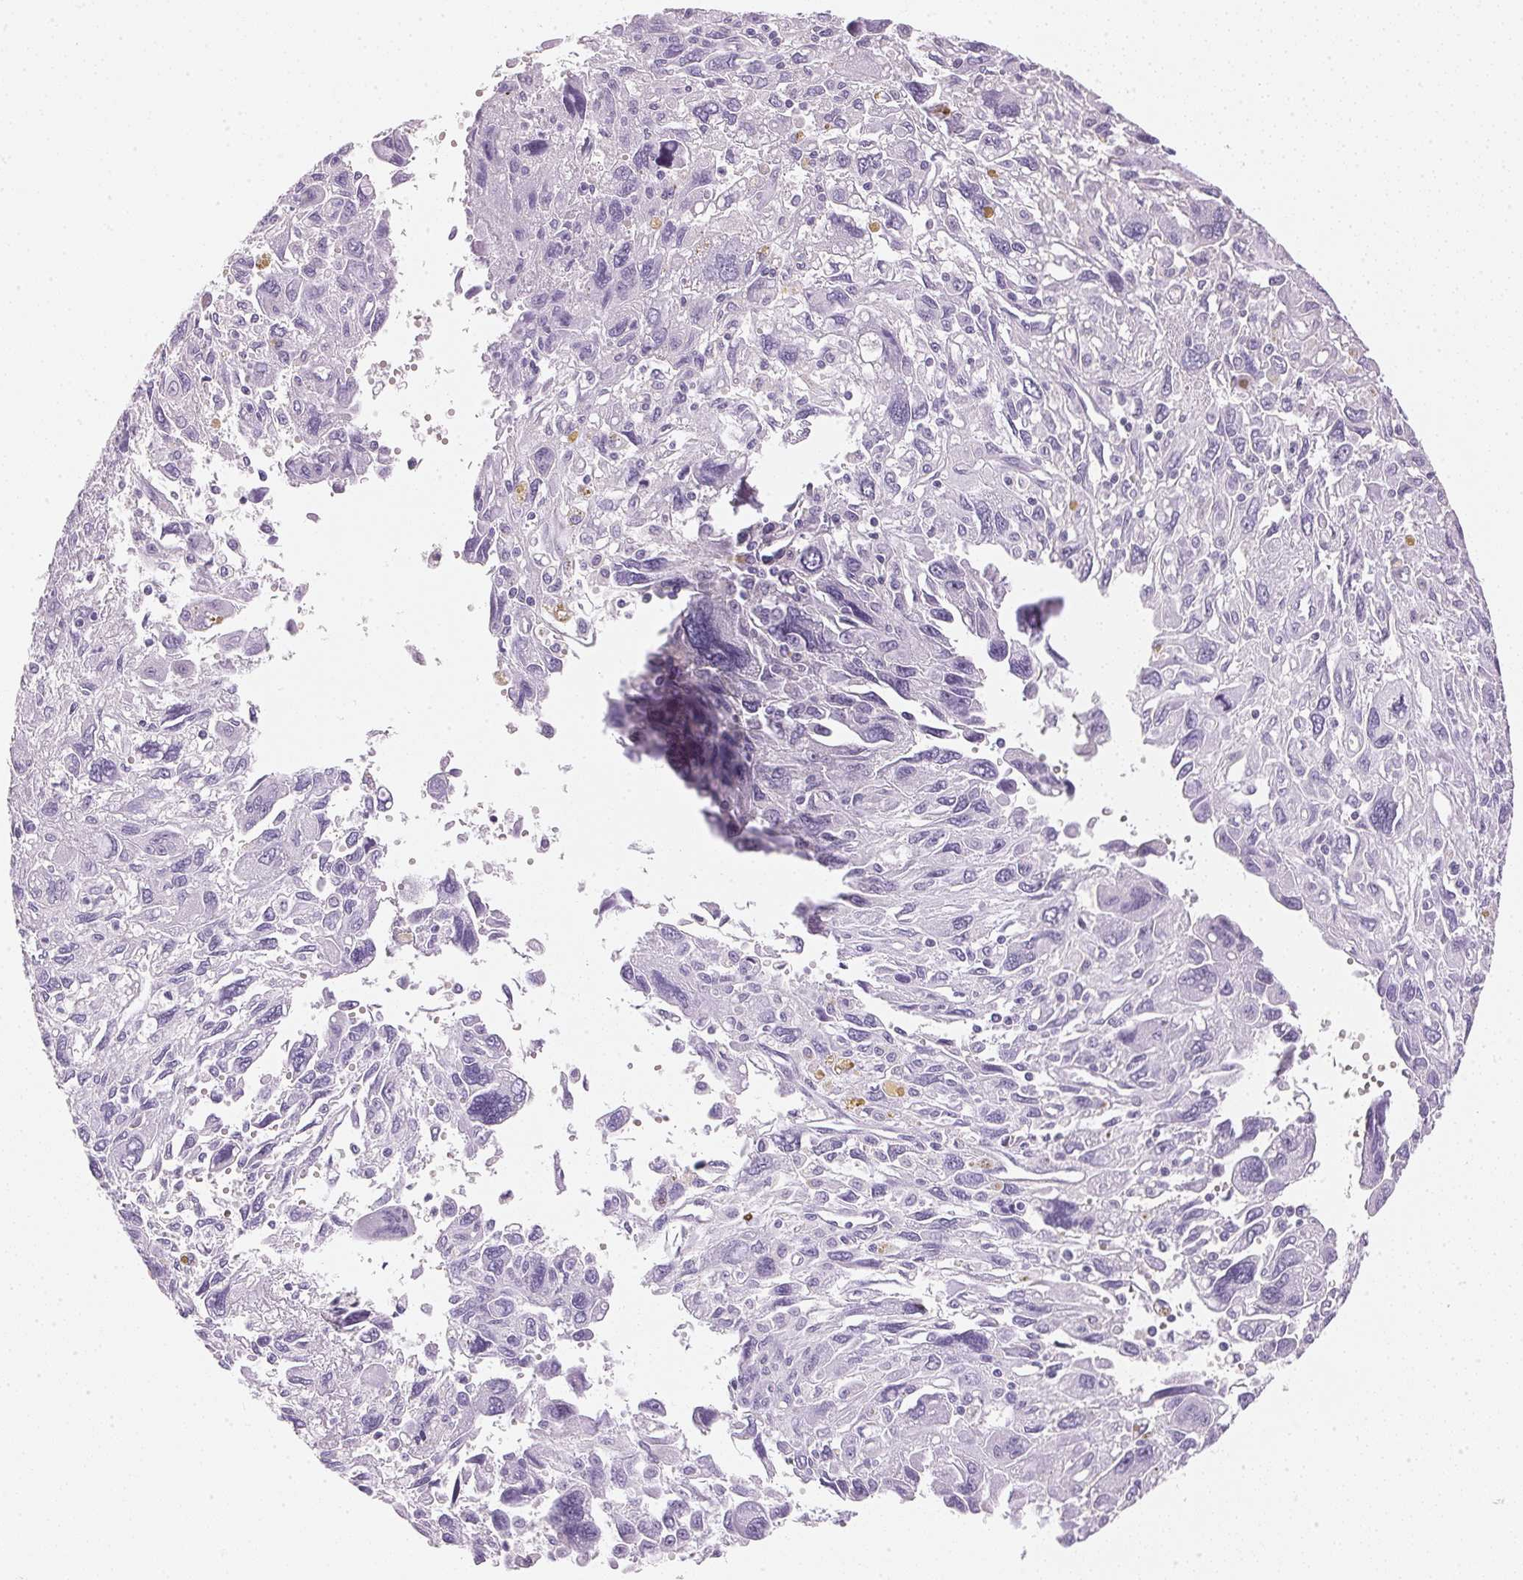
{"staining": {"intensity": "negative", "quantity": "none", "location": "none"}, "tissue": "pancreatic cancer", "cell_type": "Tumor cells", "image_type": "cancer", "snomed": [{"axis": "morphology", "description": "Adenocarcinoma, NOS"}, {"axis": "topography", "description": "Pancreas"}], "caption": "An IHC image of pancreatic cancer (adenocarcinoma) is shown. There is no staining in tumor cells of pancreatic cancer (adenocarcinoma).", "gene": "IGFBP1", "patient": {"sex": "female", "age": 47}}